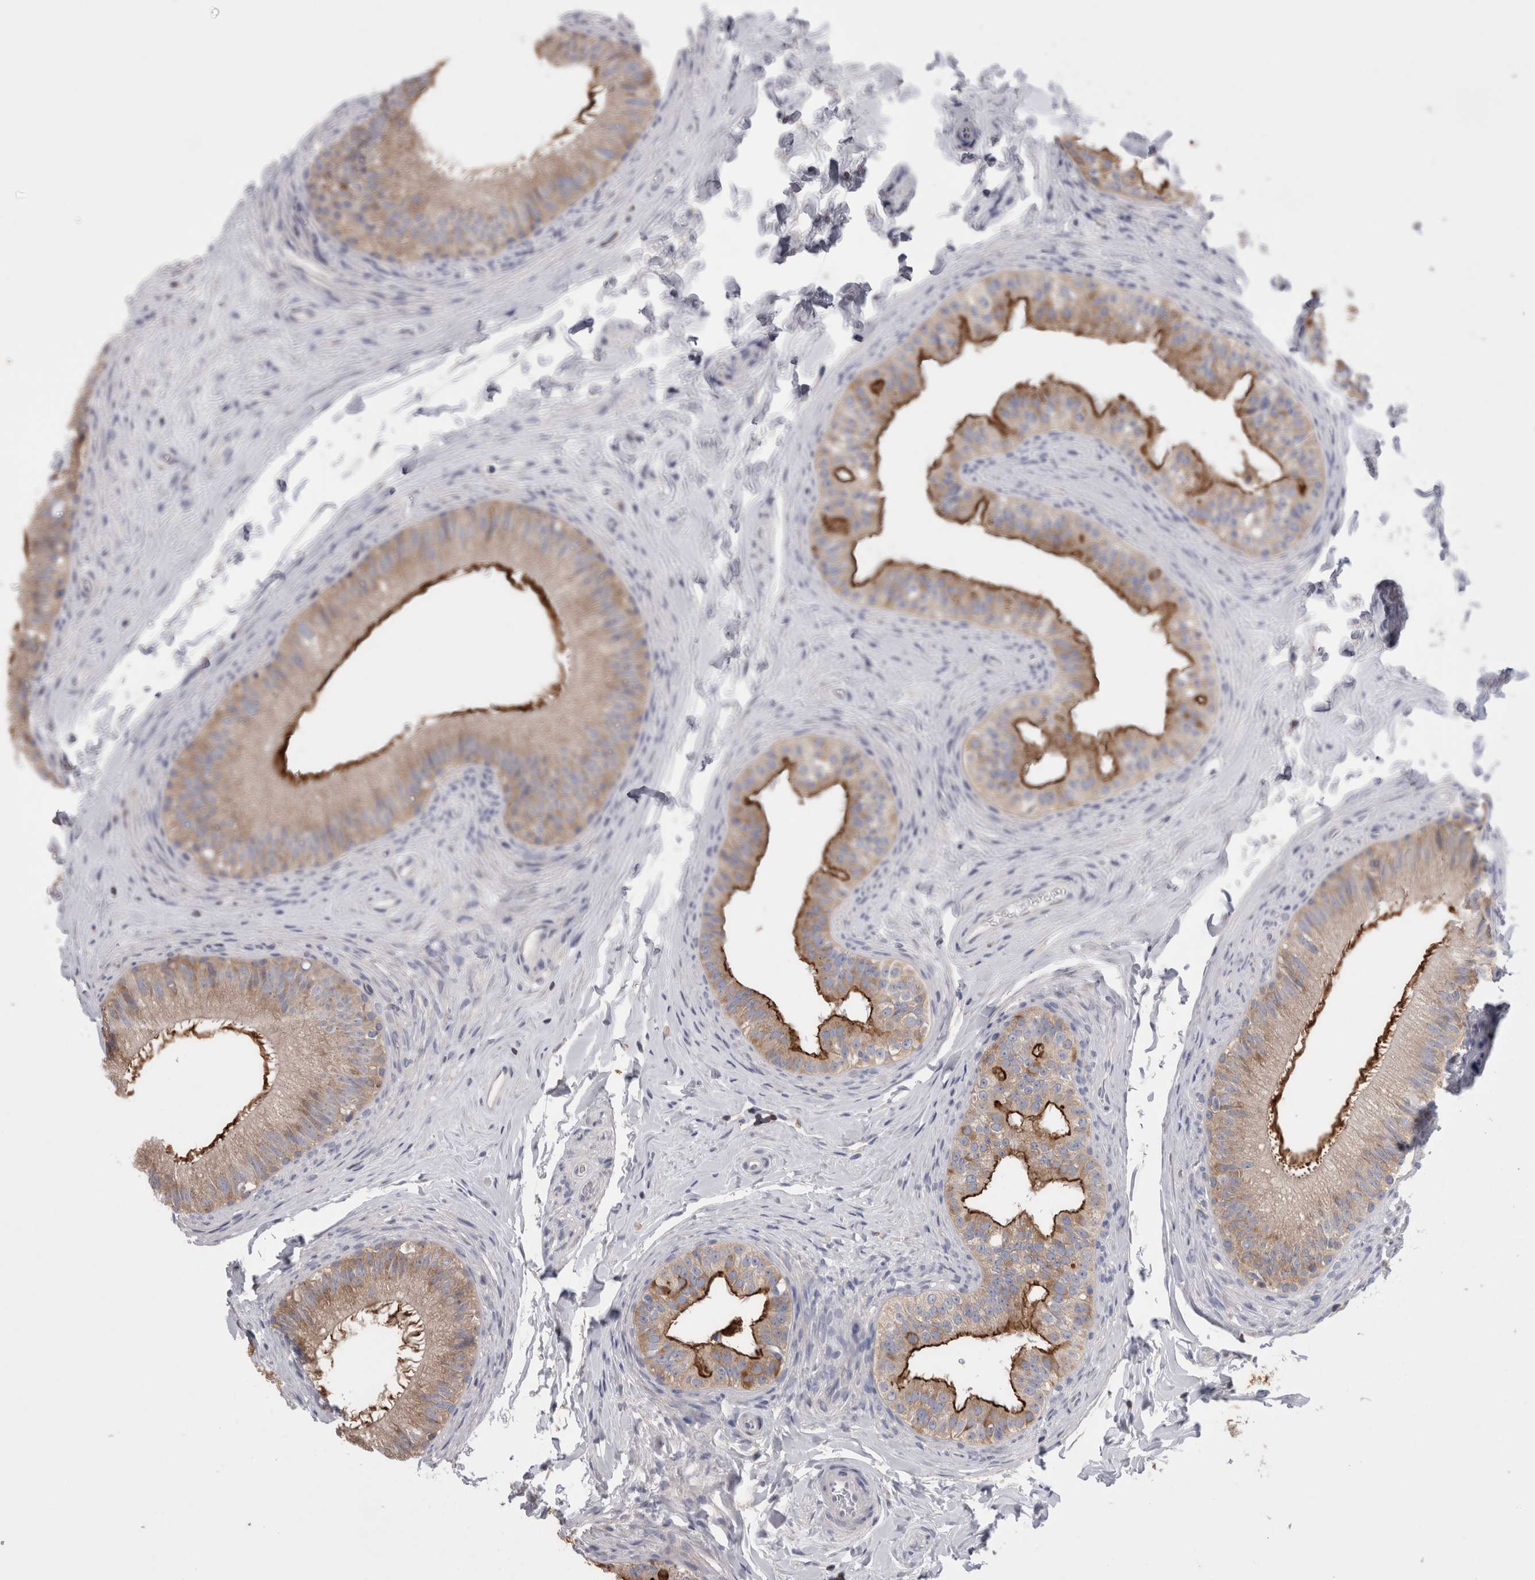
{"staining": {"intensity": "strong", "quantity": ">75%", "location": "cytoplasmic/membranous"}, "tissue": "epididymis", "cell_type": "Glandular cells", "image_type": "normal", "snomed": [{"axis": "morphology", "description": "Normal tissue, NOS"}, {"axis": "topography", "description": "Epididymis"}], "caption": "Immunohistochemistry of normal epididymis demonstrates high levels of strong cytoplasmic/membranous positivity in about >75% of glandular cells. Immunohistochemistry stains the protein of interest in brown and the nuclei are stained blue.", "gene": "DCTN6", "patient": {"sex": "male", "age": 49}}